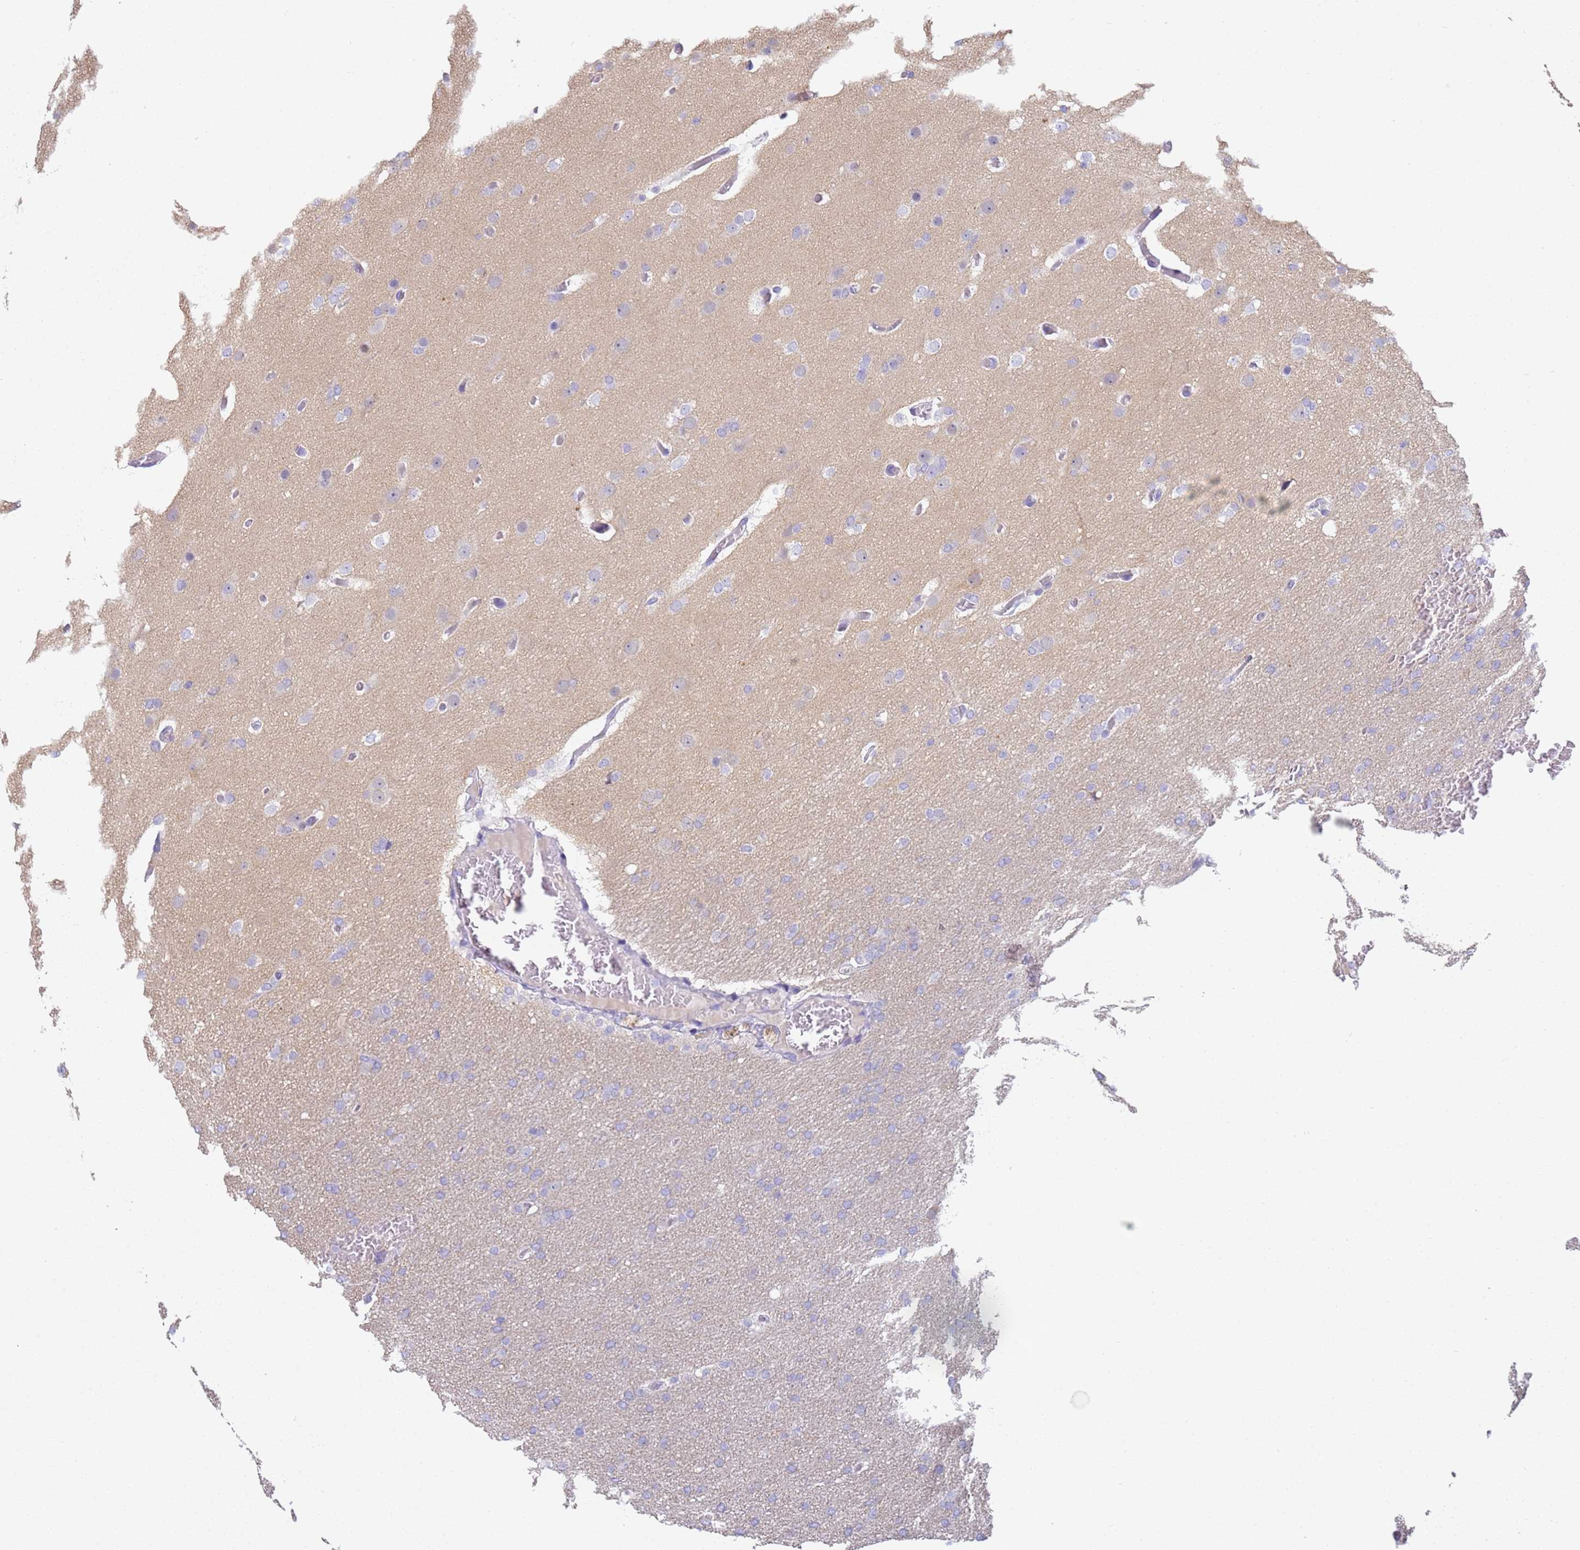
{"staining": {"intensity": "negative", "quantity": "none", "location": "none"}, "tissue": "glioma", "cell_type": "Tumor cells", "image_type": "cancer", "snomed": [{"axis": "morphology", "description": "Glioma, malignant, High grade"}, {"axis": "topography", "description": "Cerebral cortex"}], "caption": "IHC of glioma exhibits no expression in tumor cells.", "gene": "CR1", "patient": {"sex": "female", "age": 36}}